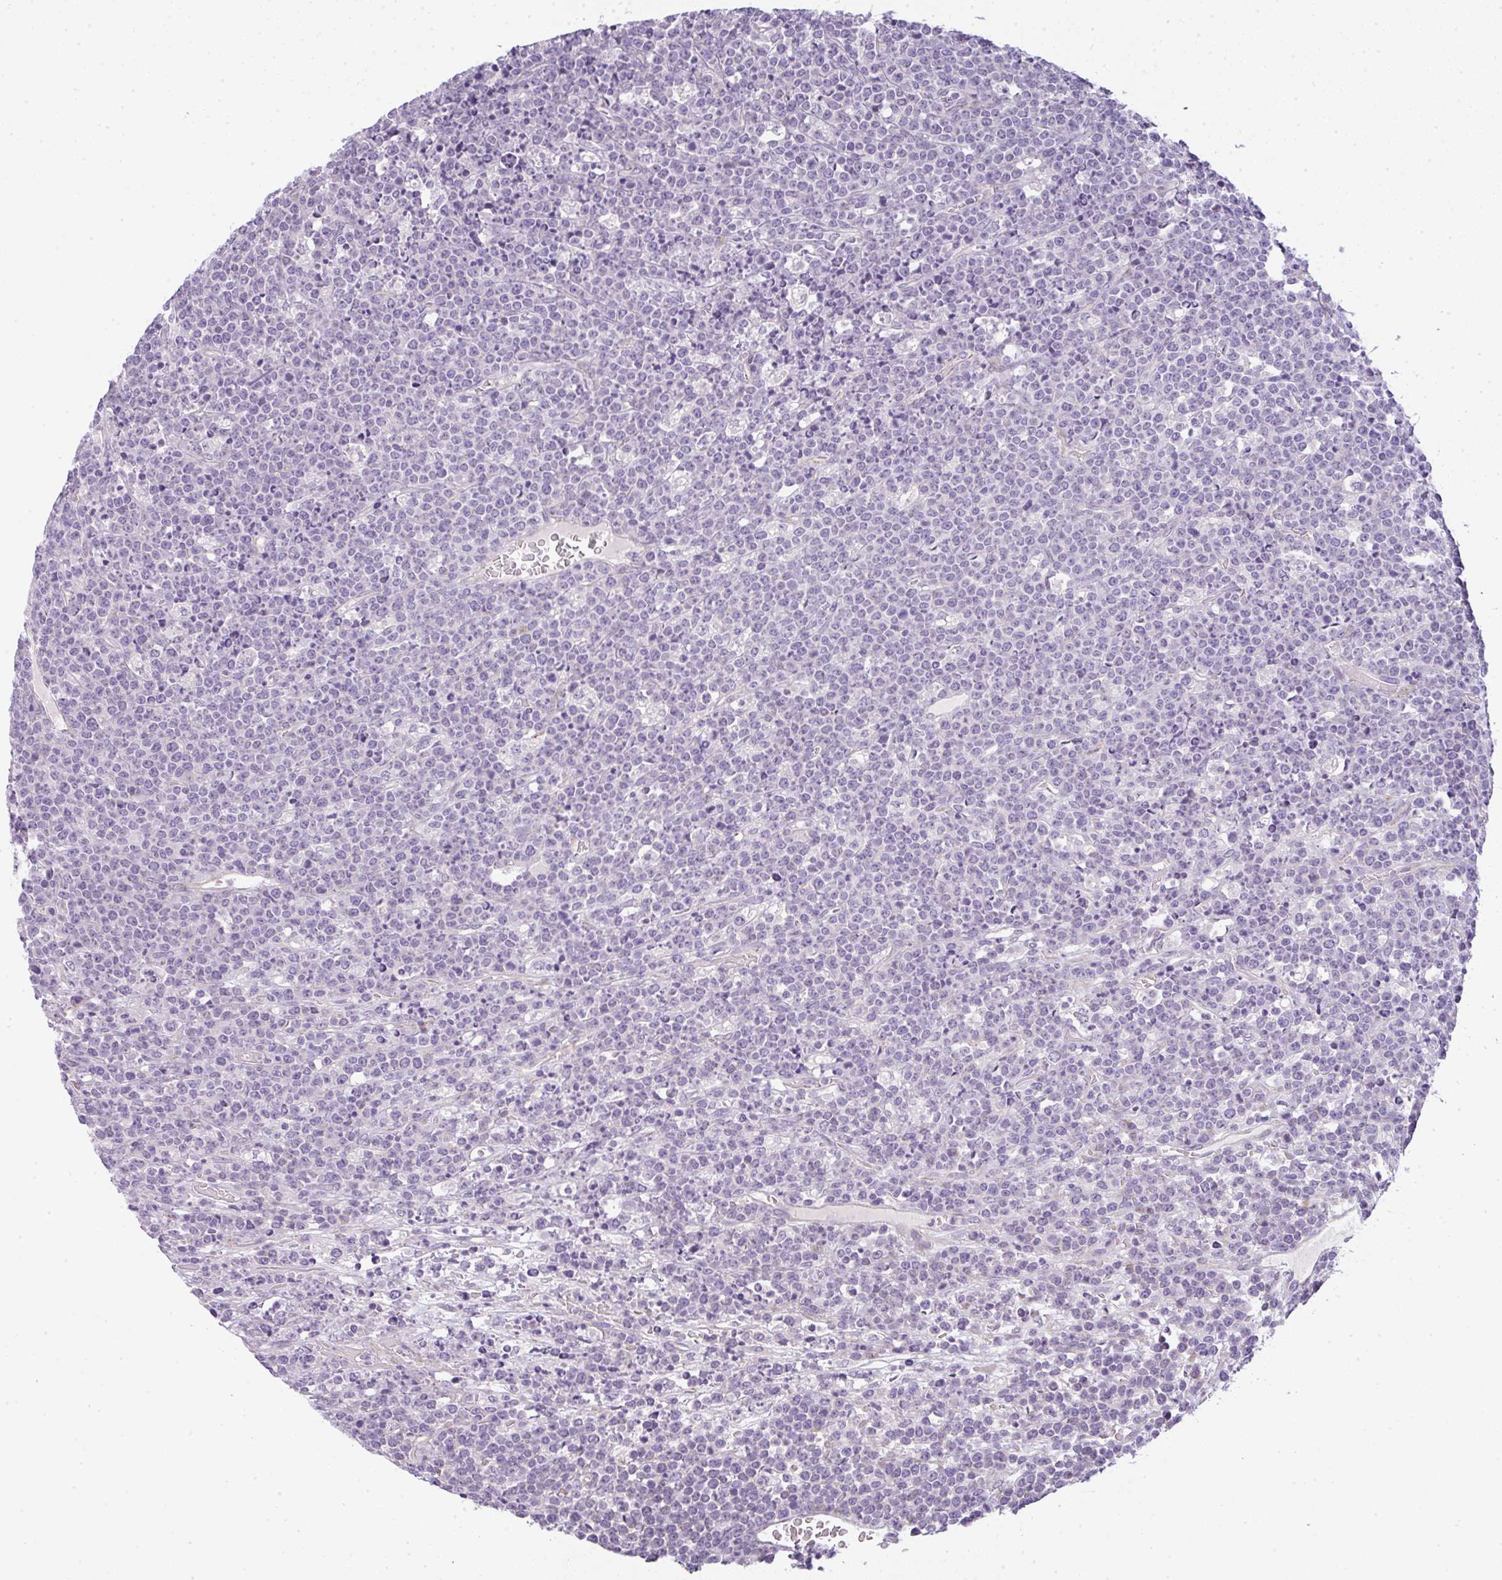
{"staining": {"intensity": "negative", "quantity": "none", "location": "none"}, "tissue": "lymphoma", "cell_type": "Tumor cells", "image_type": "cancer", "snomed": [{"axis": "morphology", "description": "Malignant lymphoma, non-Hodgkin's type, High grade"}, {"axis": "topography", "description": "Ovary"}], "caption": "Immunohistochemistry image of human lymphoma stained for a protein (brown), which demonstrates no positivity in tumor cells.", "gene": "LPAR4", "patient": {"sex": "female", "age": 56}}